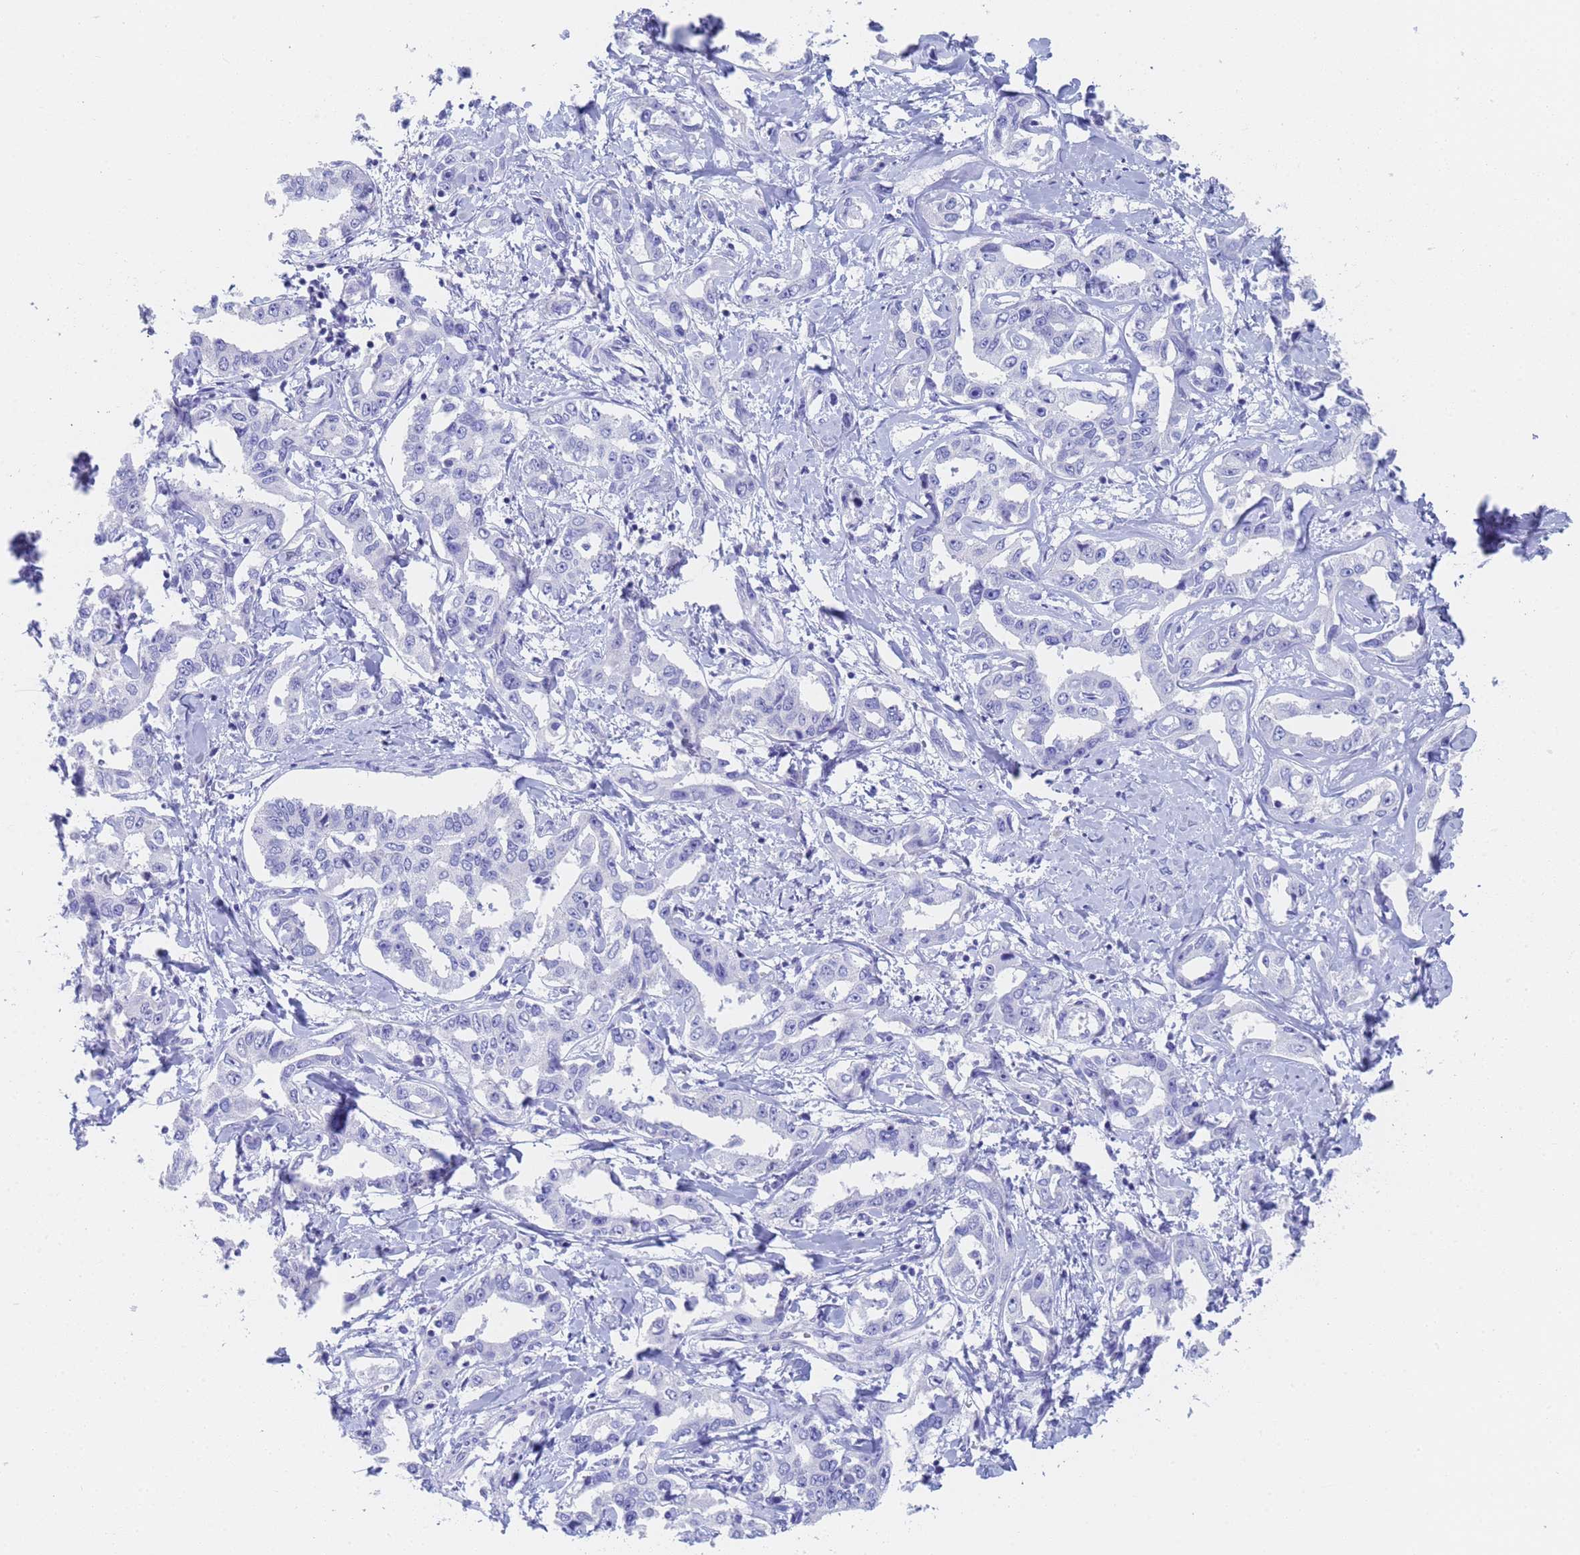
{"staining": {"intensity": "negative", "quantity": "none", "location": "none"}, "tissue": "liver cancer", "cell_type": "Tumor cells", "image_type": "cancer", "snomed": [{"axis": "morphology", "description": "Cholangiocarcinoma"}, {"axis": "topography", "description": "Liver"}], "caption": "The immunohistochemistry histopathology image has no significant expression in tumor cells of liver cancer (cholangiocarcinoma) tissue.", "gene": "STATH", "patient": {"sex": "male", "age": 59}}